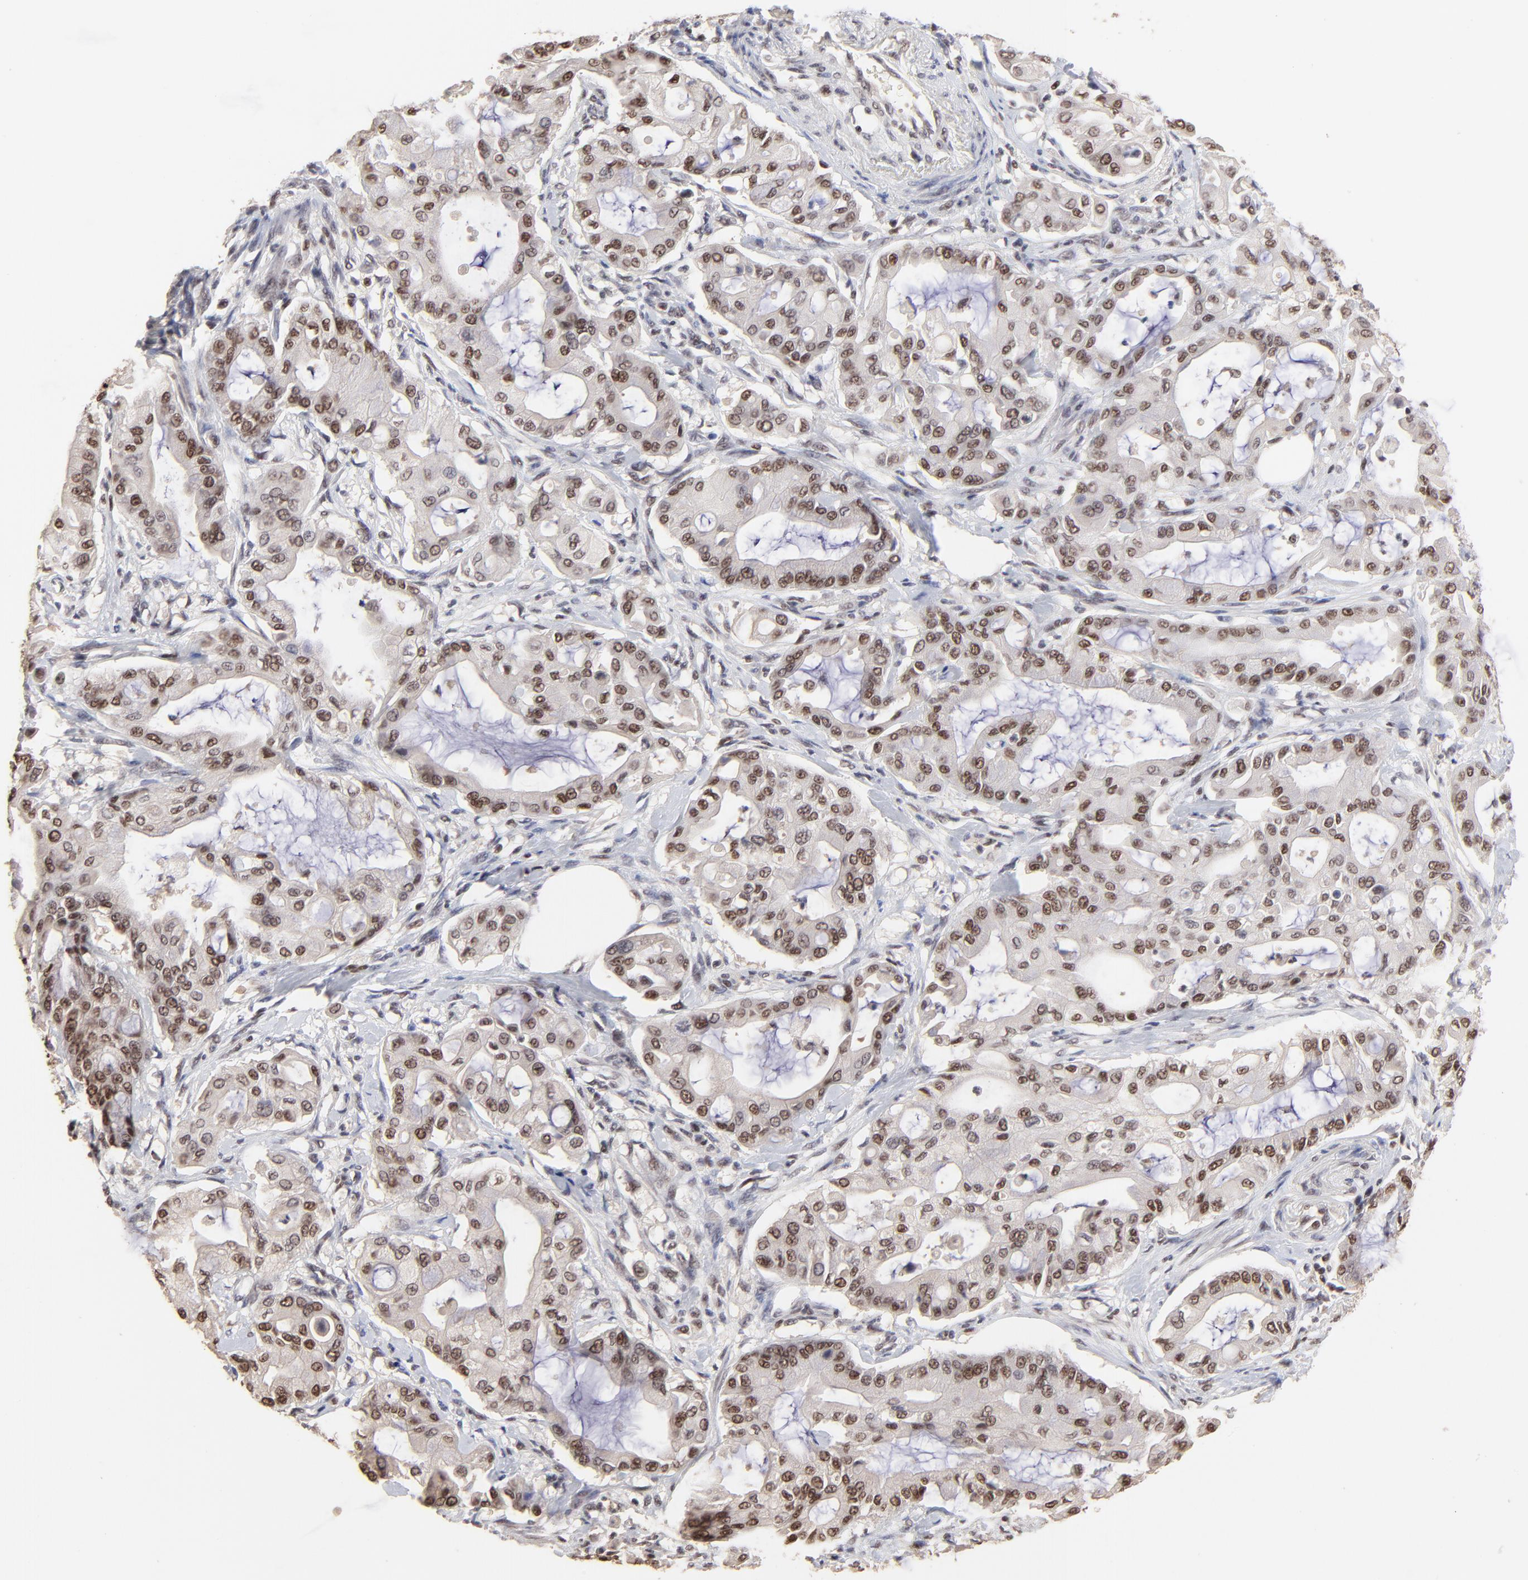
{"staining": {"intensity": "moderate", "quantity": "25%-75%", "location": "nuclear"}, "tissue": "pancreatic cancer", "cell_type": "Tumor cells", "image_type": "cancer", "snomed": [{"axis": "morphology", "description": "Adenocarcinoma, NOS"}, {"axis": "morphology", "description": "Adenocarcinoma, metastatic, NOS"}, {"axis": "topography", "description": "Lymph node"}, {"axis": "topography", "description": "Pancreas"}, {"axis": "topography", "description": "Duodenum"}], "caption": "Immunohistochemical staining of human pancreatic cancer exhibits medium levels of moderate nuclear protein staining in about 25%-75% of tumor cells.", "gene": "DSN1", "patient": {"sex": "female", "age": 64}}